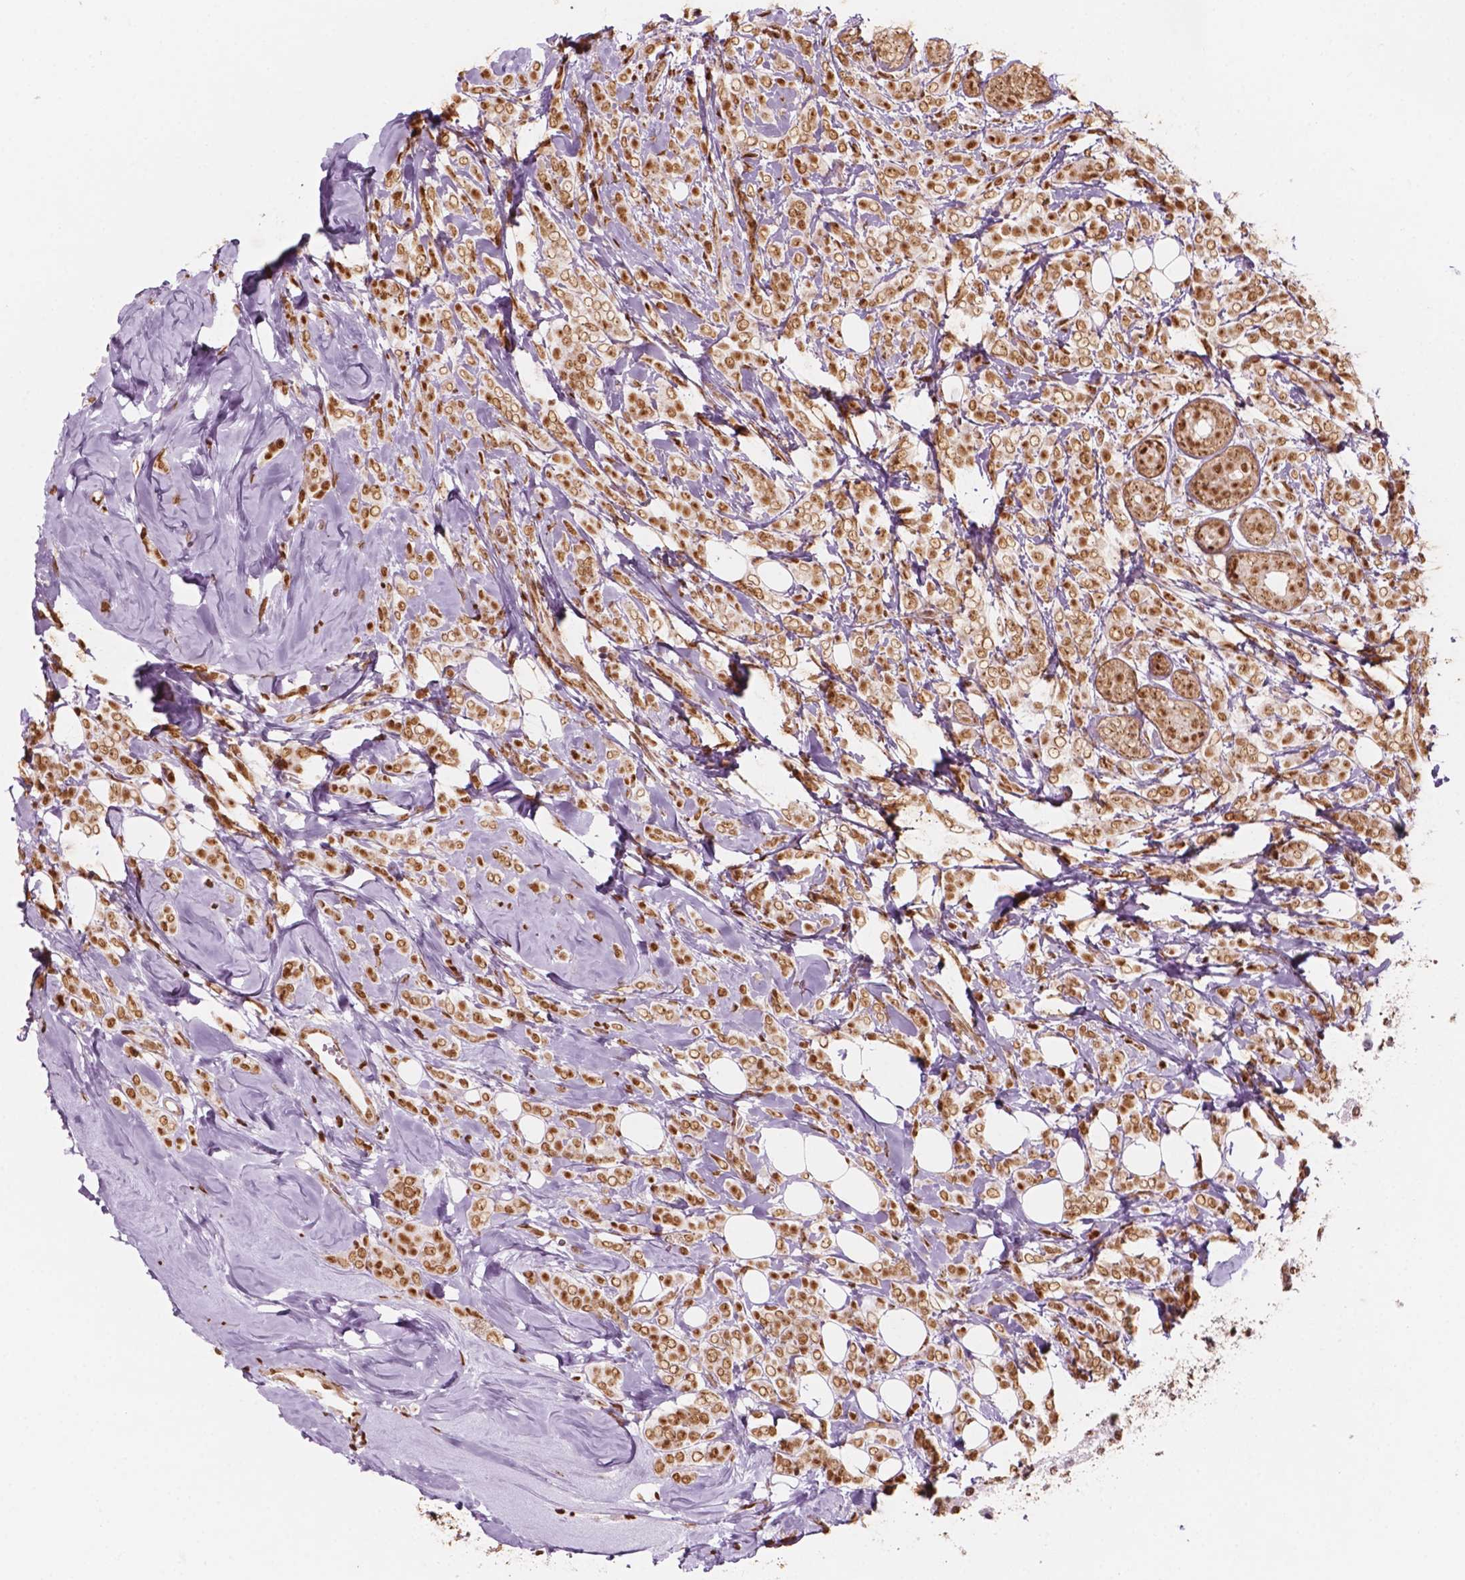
{"staining": {"intensity": "moderate", "quantity": ">75%", "location": "nuclear"}, "tissue": "breast cancer", "cell_type": "Tumor cells", "image_type": "cancer", "snomed": [{"axis": "morphology", "description": "Lobular carcinoma"}, {"axis": "topography", "description": "Breast"}], "caption": "Breast cancer tissue displays moderate nuclear staining in approximately >75% of tumor cells", "gene": "GTF3C5", "patient": {"sex": "female", "age": 49}}